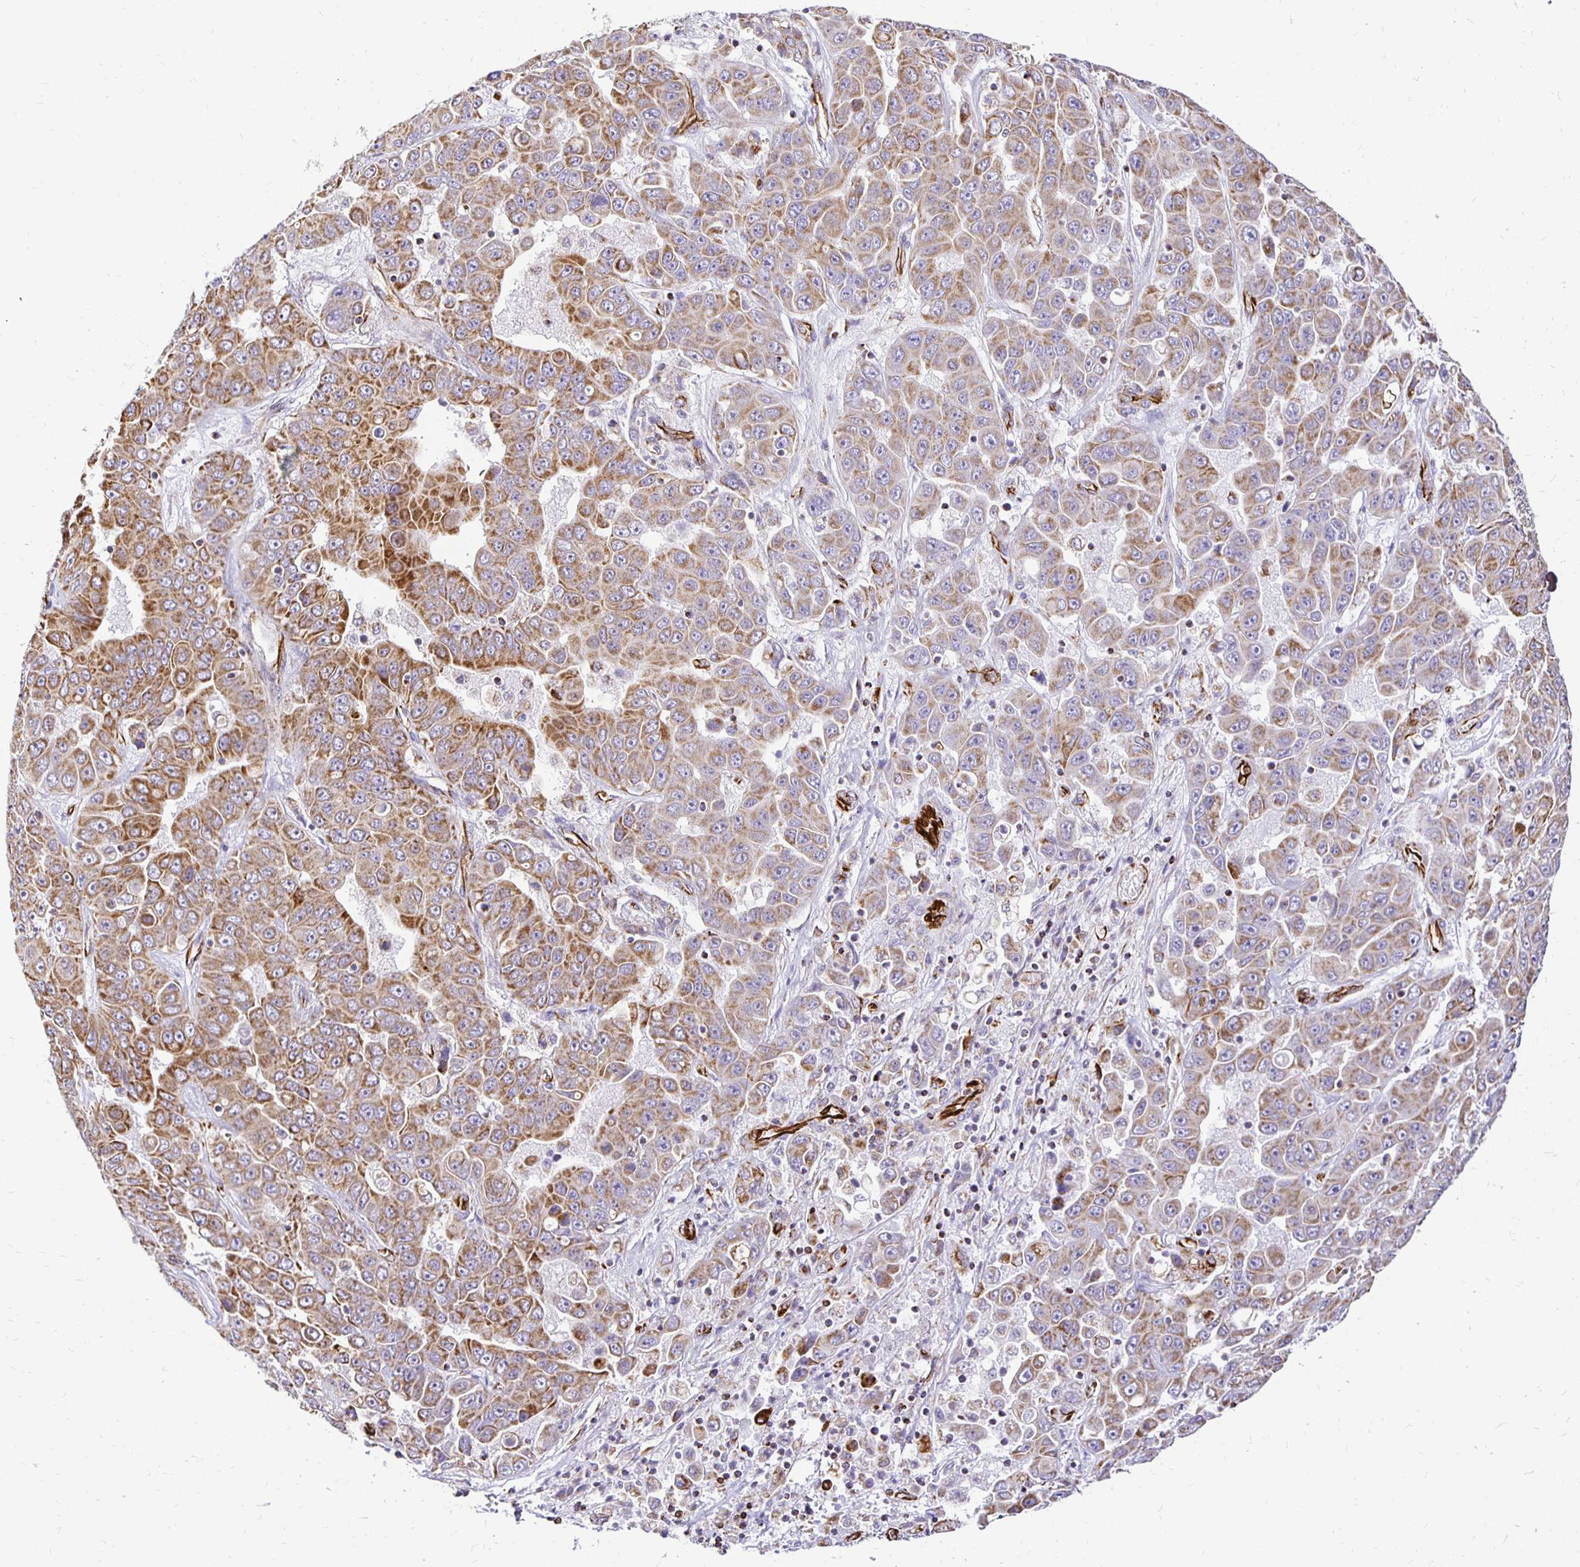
{"staining": {"intensity": "moderate", "quantity": ">75%", "location": "cytoplasmic/membranous"}, "tissue": "liver cancer", "cell_type": "Tumor cells", "image_type": "cancer", "snomed": [{"axis": "morphology", "description": "Cholangiocarcinoma"}, {"axis": "topography", "description": "Liver"}], "caption": "Liver cholangiocarcinoma stained with a protein marker displays moderate staining in tumor cells.", "gene": "PLAAT2", "patient": {"sex": "female", "age": 52}}